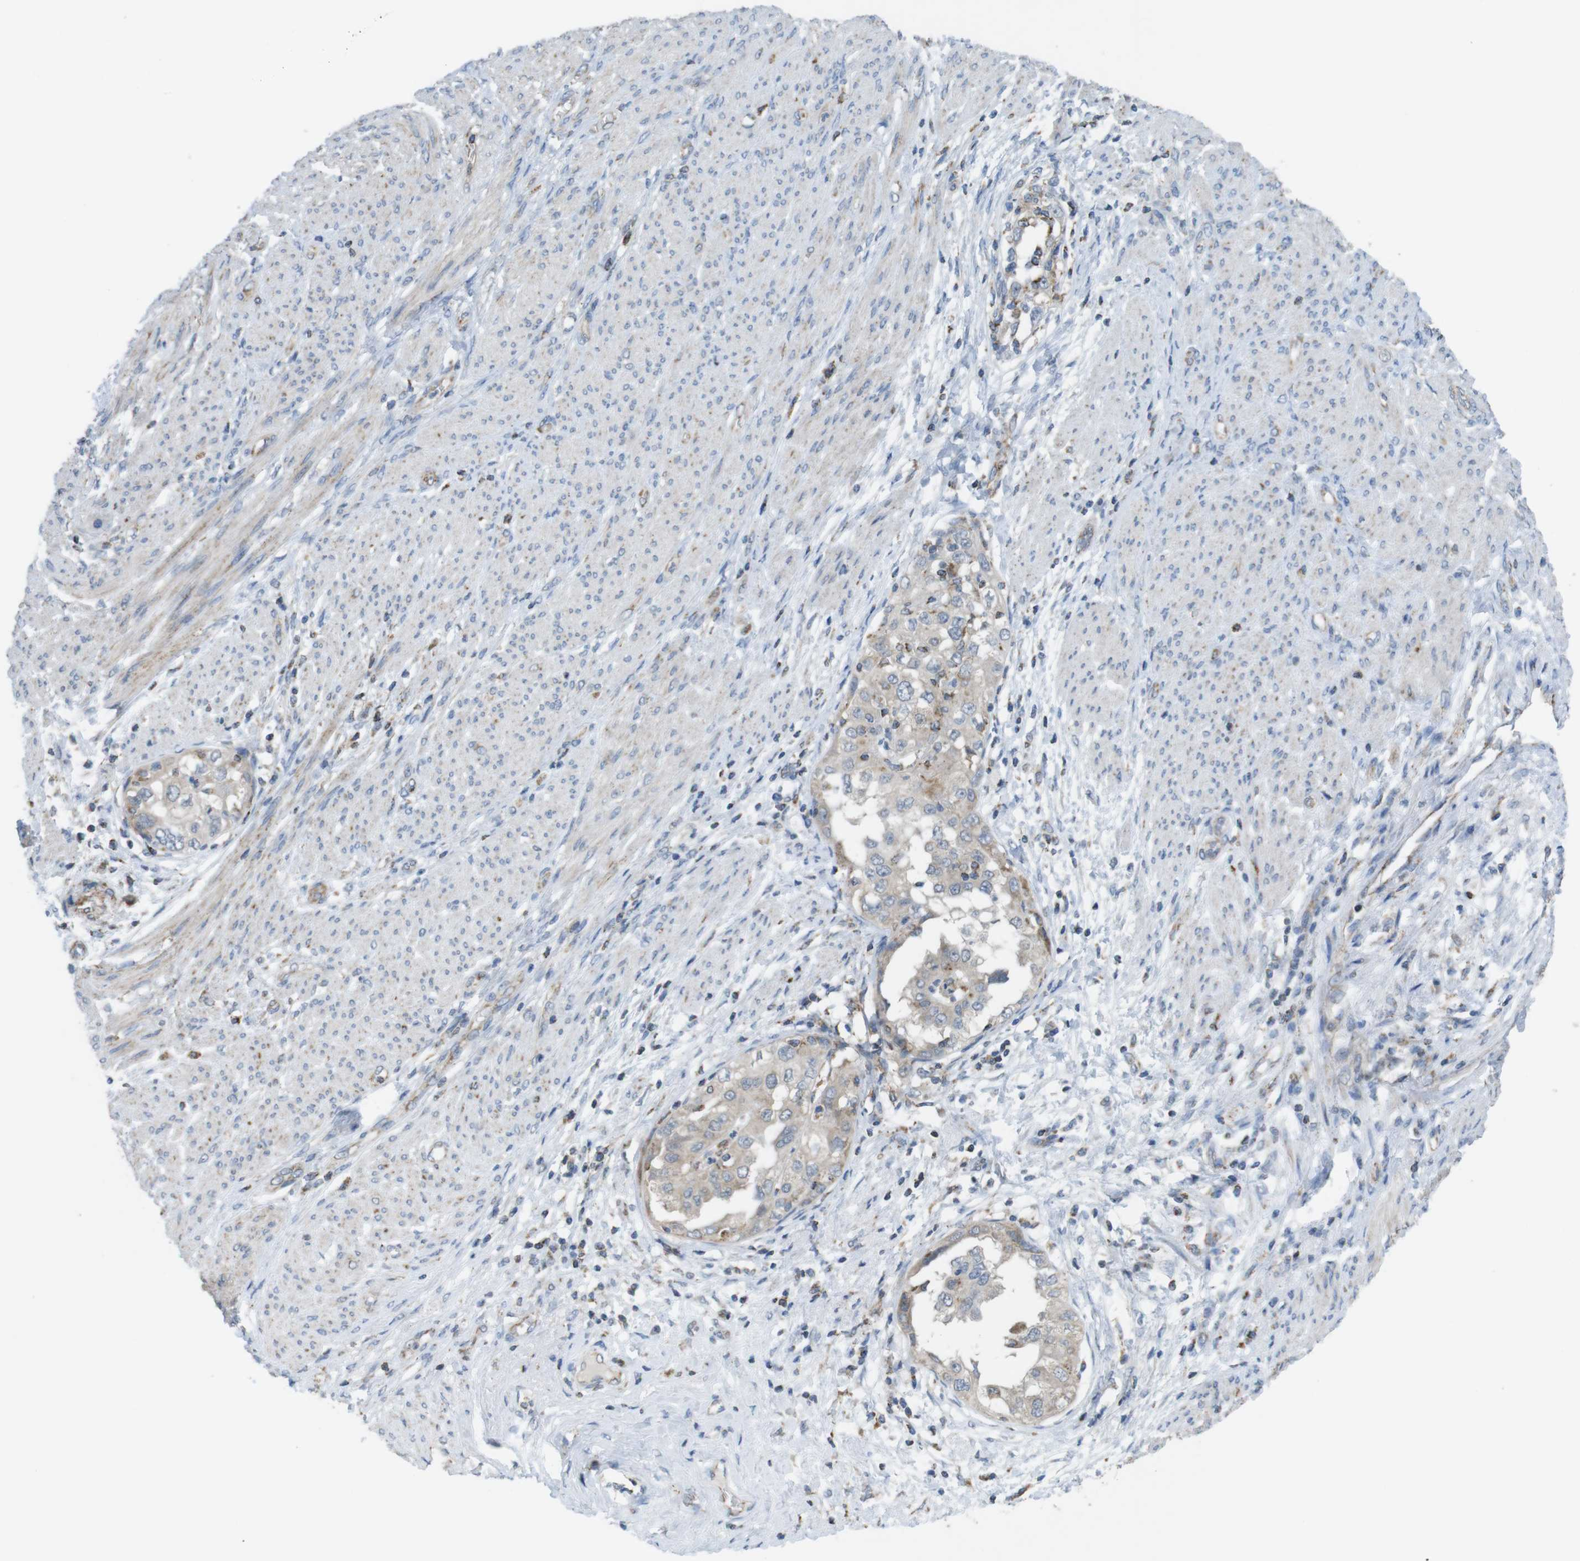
{"staining": {"intensity": "weak", "quantity": "25%-75%", "location": "cytoplasmic/membranous"}, "tissue": "endometrial cancer", "cell_type": "Tumor cells", "image_type": "cancer", "snomed": [{"axis": "morphology", "description": "Adenocarcinoma, NOS"}, {"axis": "topography", "description": "Endometrium"}], "caption": "Endometrial cancer (adenocarcinoma) tissue exhibits weak cytoplasmic/membranous expression in approximately 25%-75% of tumor cells, visualized by immunohistochemistry.", "gene": "GRIK2", "patient": {"sex": "female", "age": 85}}